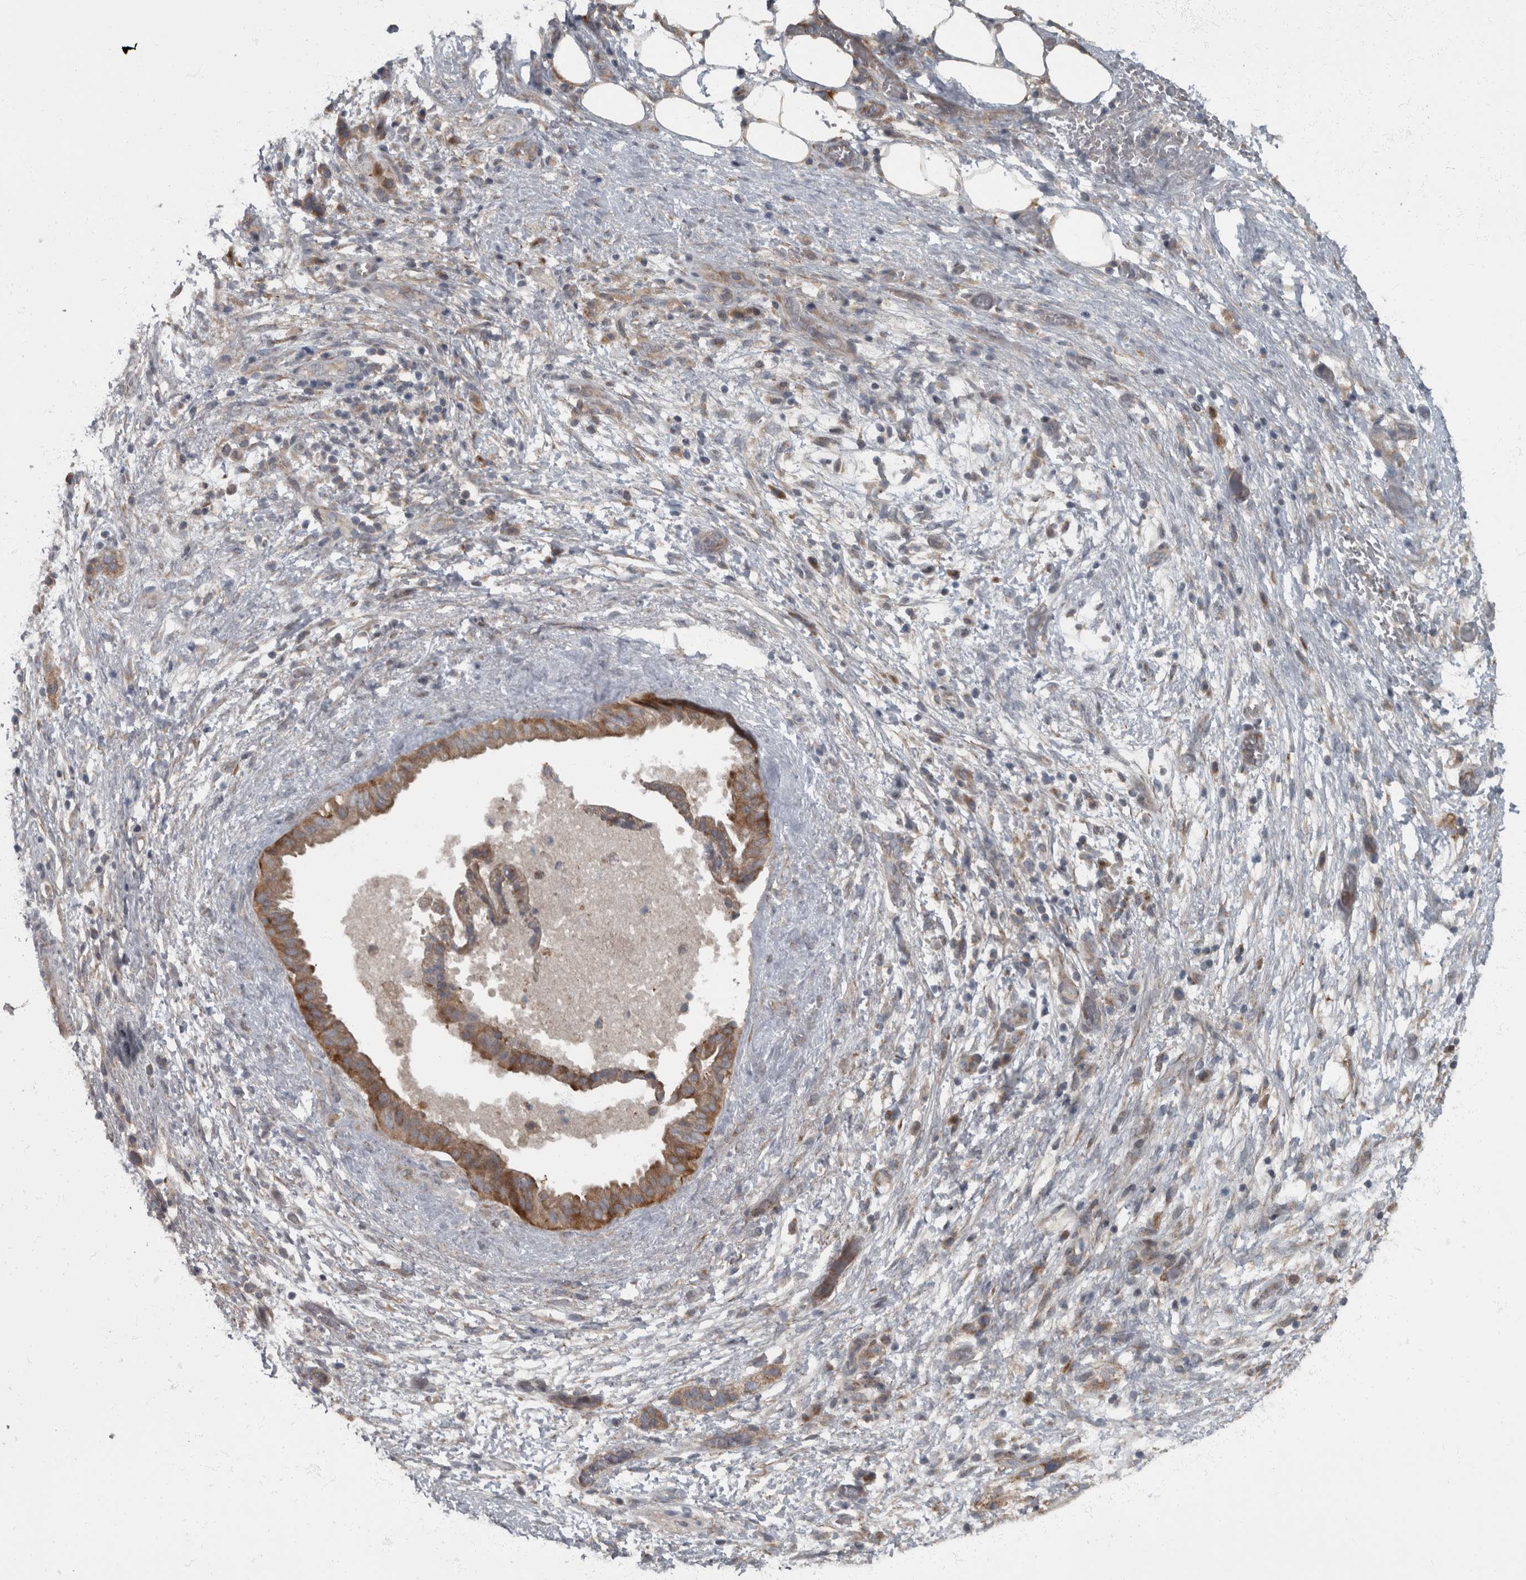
{"staining": {"intensity": "moderate", "quantity": ">75%", "location": "cytoplasmic/membranous"}, "tissue": "pancreatic cancer", "cell_type": "Tumor cells", "image_type": "cancer", "snomed": [{"axis": "morphology", "description": "Adenocarcinoma, NOS"}, {"axis": "topography", "description": "Pancreas"}], "caption": "Immunohistochemistry (DAB) staining of human pancreatic cancer reveals moderate cytoplasmic/membranous protein staining in approximately >75% of tumor cells.", "gene": "RABGGTB", "patient": {"sex": "female", "age": 78}}